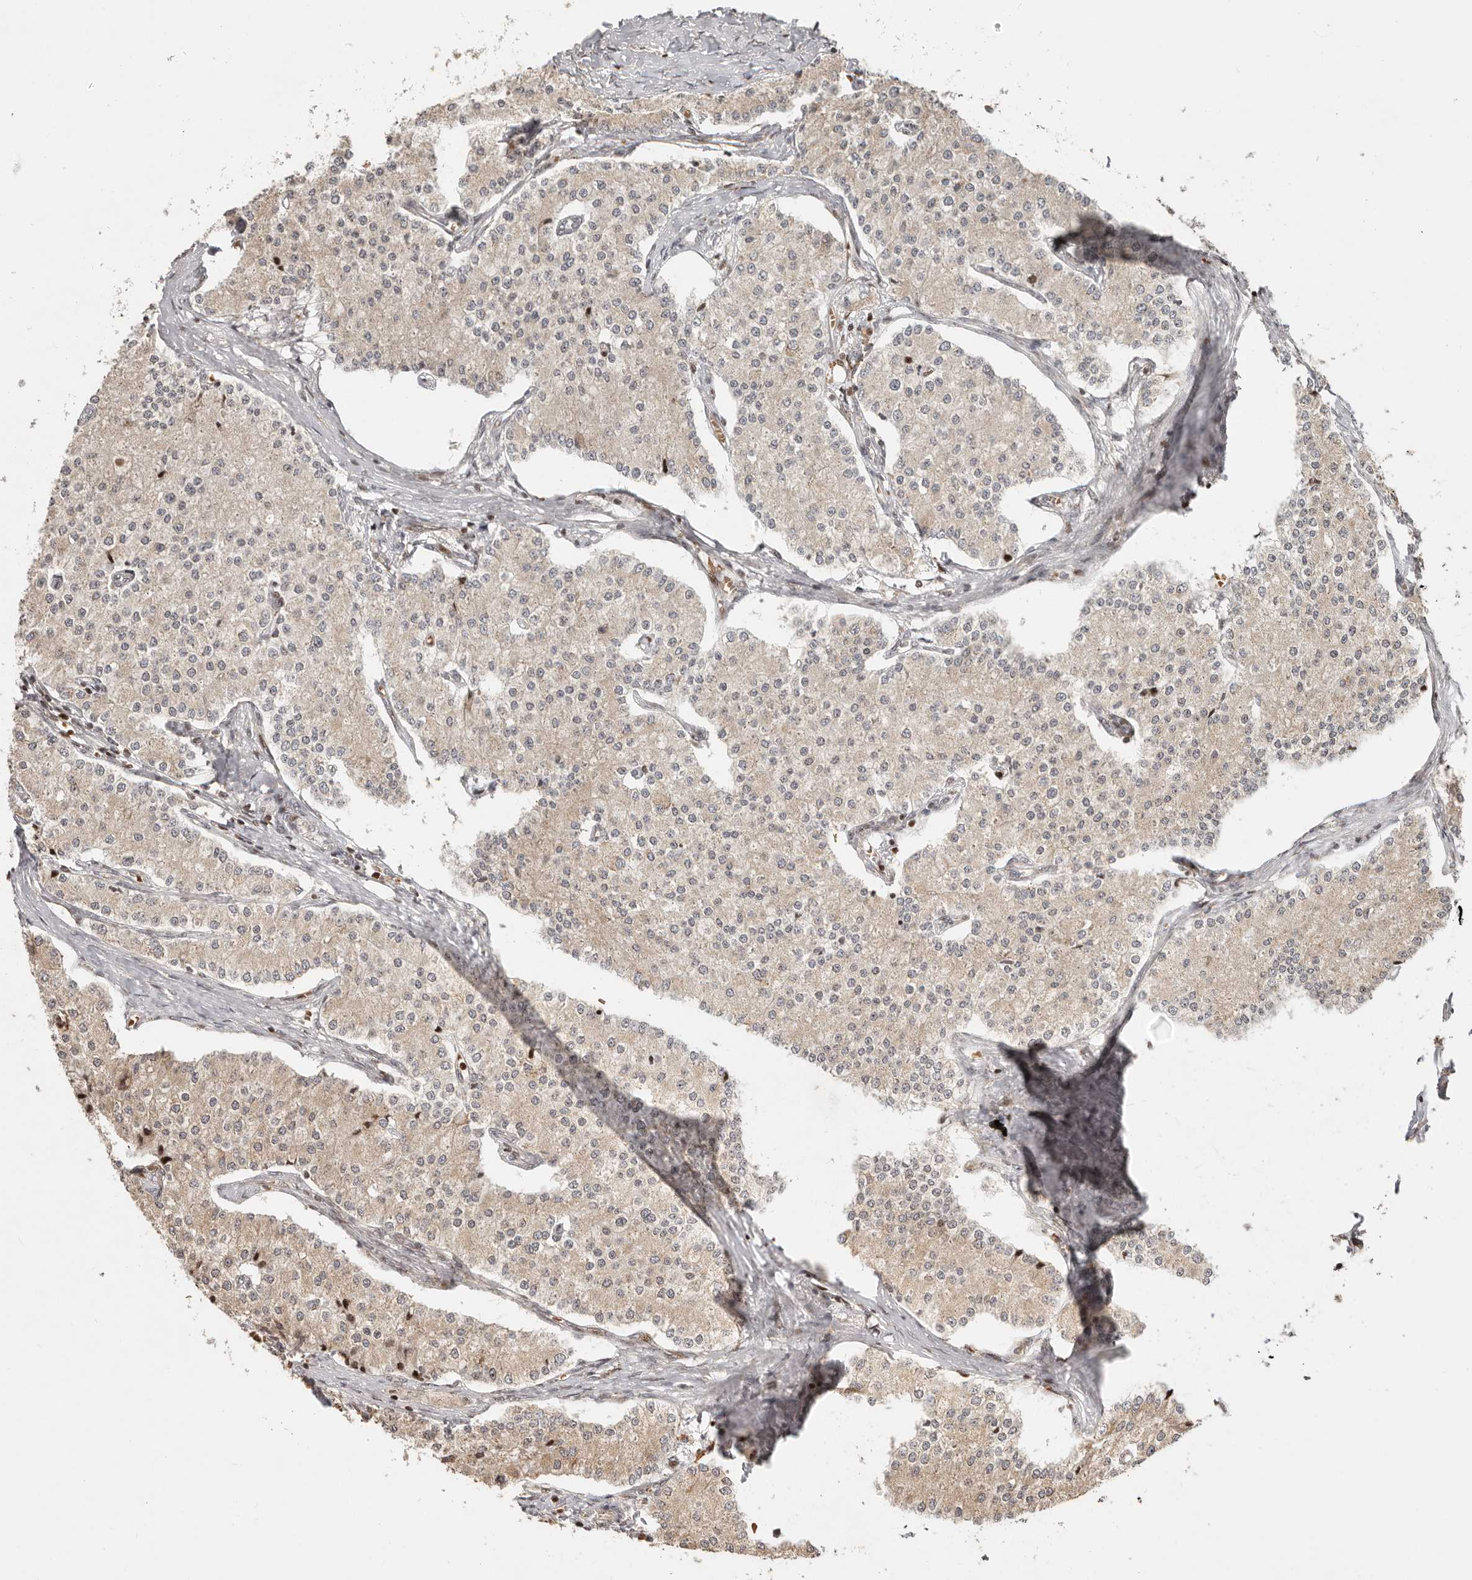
{"staining": {"intensity": "negative", "quantity": "none", "location": "none"}, "tissue": "carcinoid", "cell_type": "Tumor cells", "image_type": "cancer", "snomed": [{"axis": "morphology", "description": "Carcinoid, malignant, NOS"}, {"axis": "topography", "description": "Colon"}], "caption": "Histopathology image shows no protein expression in tumor cells of malignant carcinoid tissue.", "gene": "TRIM4", "patient": {"sex": "female", "age": 52}}